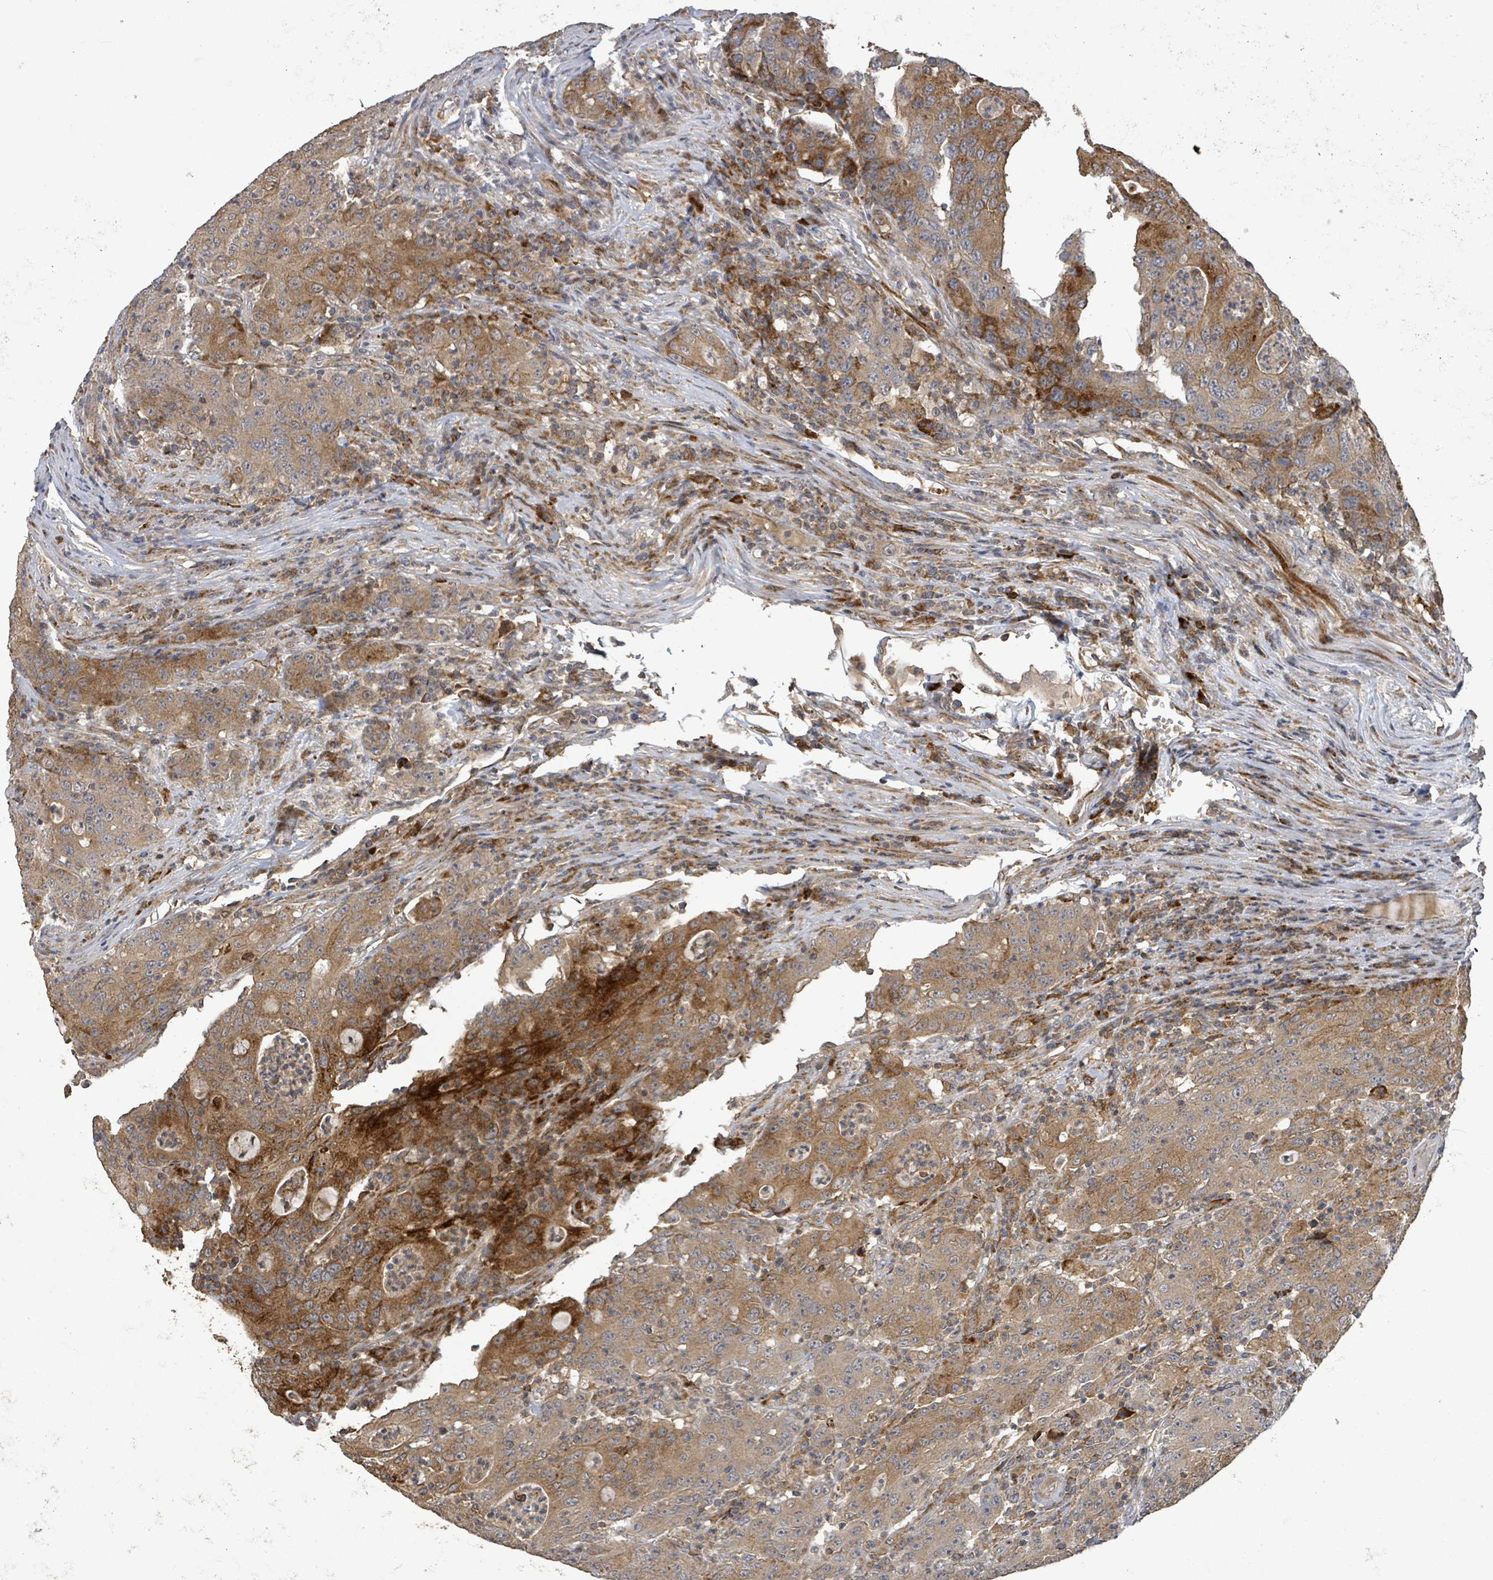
{"staining": {"intensity": "moderate", "quantity": ">75%", "location": "cytoplasmic/membranous"}, "tissue": "colorectal cancer", "cell_type": "Tumor cells", "image_type": "cancer", "snomed": [{"axis": "morphology", "description": "Adenocarcinoma, NOS"}, {"axis": "topography", "description": "Colon"}], "caption": "The micrograph demonstrates a brown stain indicating the presence of a protein in the cytoplasmic/membranous of tumor cells in colorectal adenocarcinoma. Nuclei are stained in blue.", "gene": "STARD4", "patient": {"sex": "male", "age": 83}}